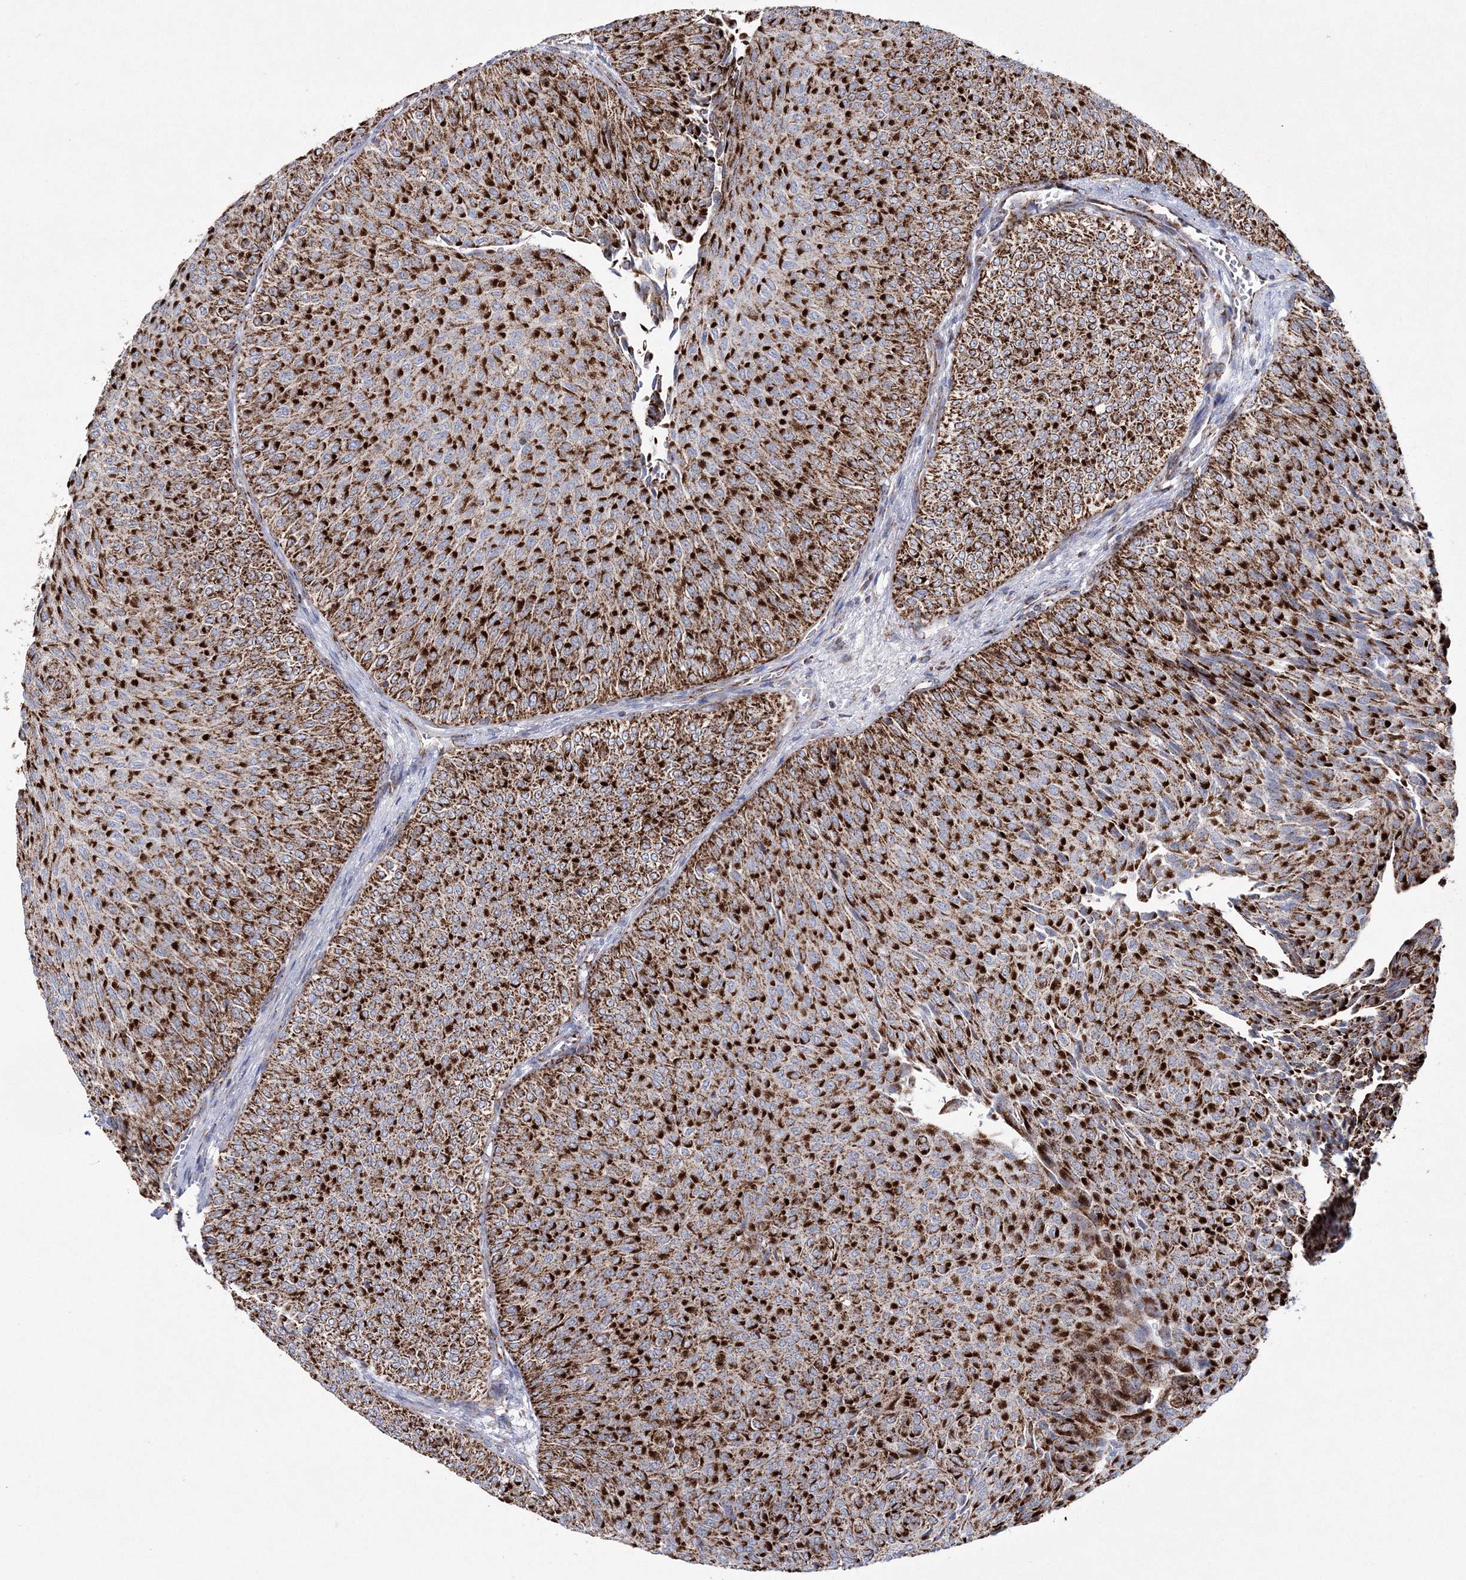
{"staining": {"intensity": "strong", "quantity": ">75%", "location": "cytoplasmic/membranous"}, "tissue": "urothelial cancer", "cell_type": "Tumor cells", "image_type": "cancer", "snomed": [{"axis": "morphology", "description": "Urothelial carcinoma, Low grade"}, {"axis": "topography", "description": "Urinary bladder"}], "caption": "High-power microscopy captured an immunohistochemistry (IHC) micrograph of urothelial cancer, revealing strong cytoplasmic/membranous expression in about >75% of tumor cells.", "gene": "HIBCH", "patient": {"sex": "male", "age": 78}}